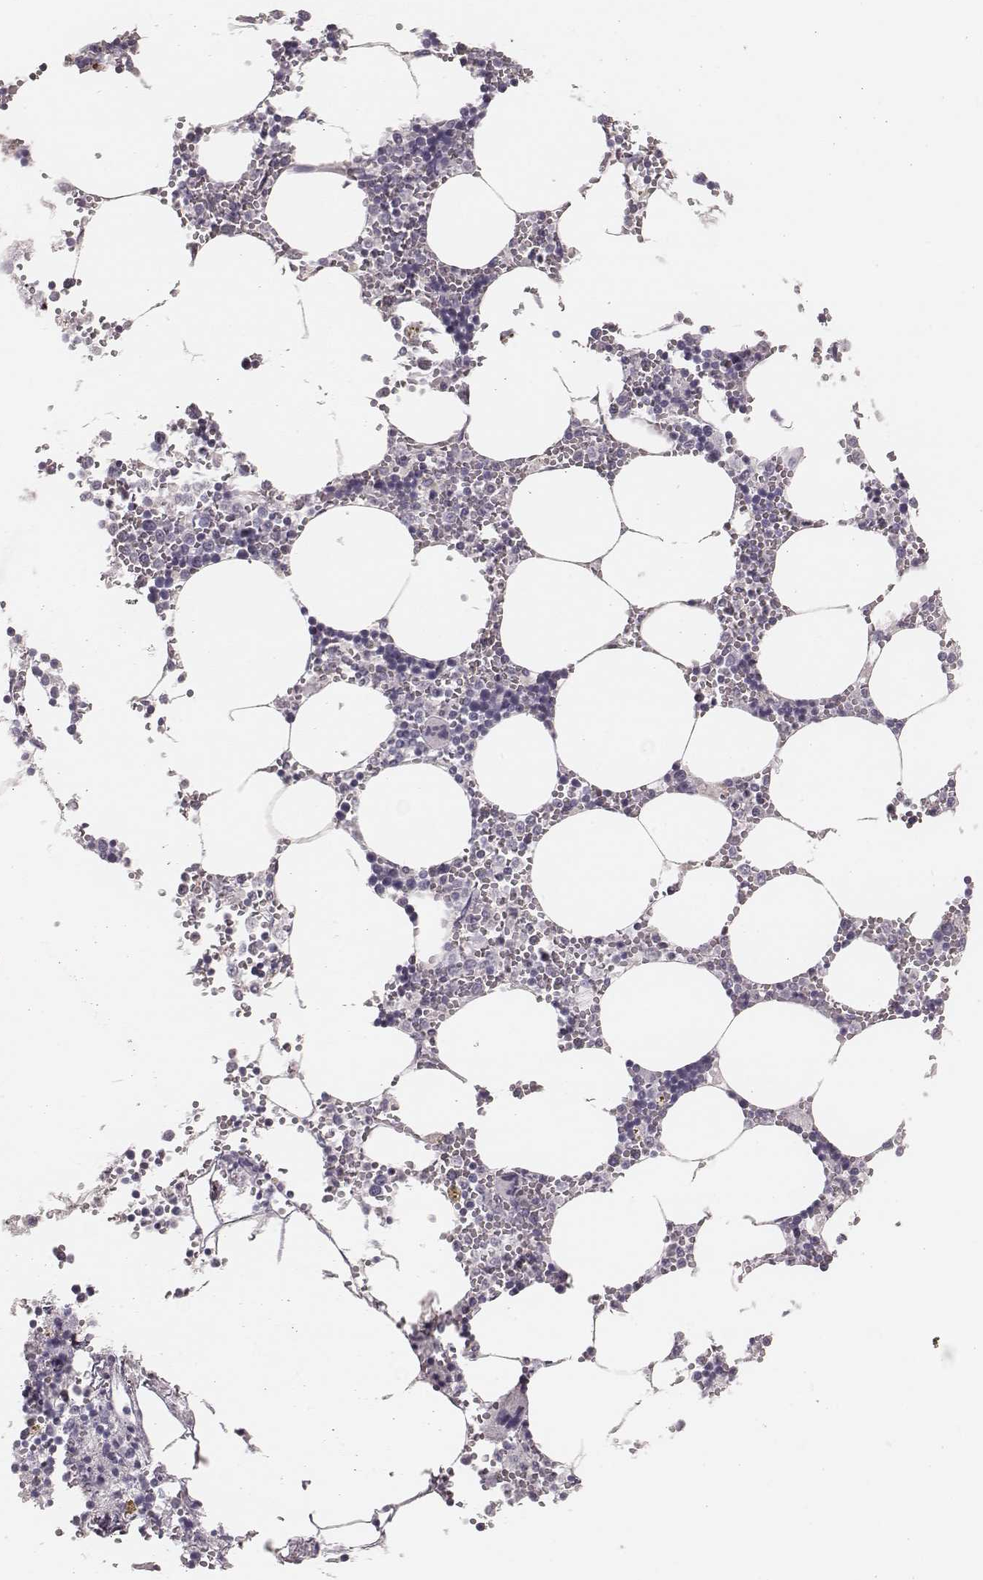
{"staining": {"intensity": "negative", "quantity": "none", "location": "none"}, "tissue": "bone marrow", "cell_type": "Hematopoietic cells", "image_type": "normal", "snomed": [{"axis": "morphology", "description": "Normal tissue, NOS"}, {"axis": "topography", "description": "Bone marrow"}], "caption": "A high-resolution photomicrograph shows IHC staining of benign bone marrow, which demonstrates no significant staining in hematopoietic cells. (DAB (3,3'-diaminobenzidine) immunohistochemistry (IHC) with hematoxylin counter stain).", "gene": "ZP4", "patient": {"sex": "male", "age": 54}}